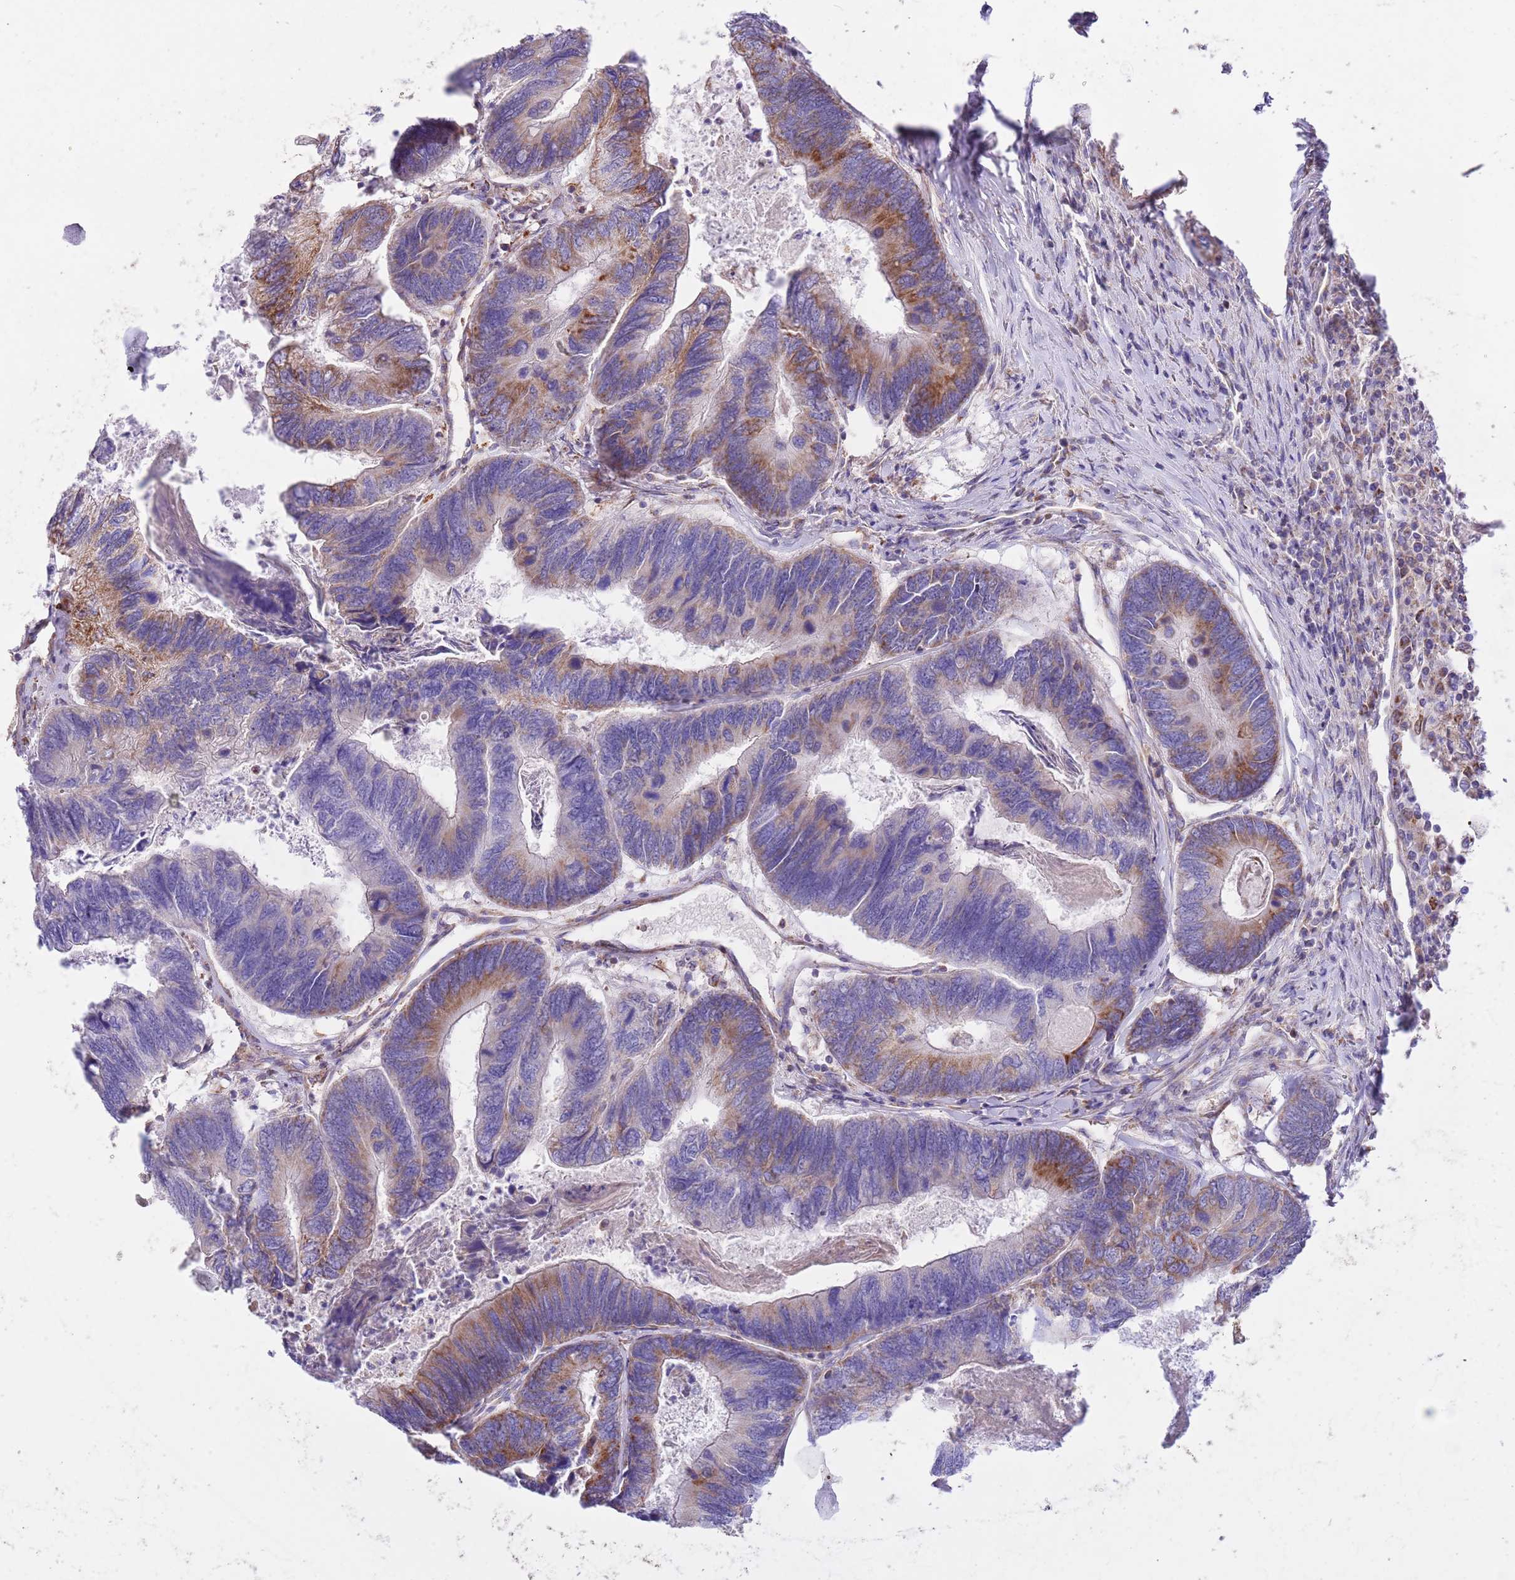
{"staining": {"intensity": "moderate", "quantity": "25%-75%", "location": "cytoplasmic/membranous"}, "tissue": "colorectal cancer", "cell_type": "Tumor cells", "image_type": "cancer", "snomed": [{"axis": "morphology", "description": "Adenocarcinoma, NOS"}, {"axis": "topography", "description": "Colon"}], "caption": "There is medium levels of moderate cytoplasmic/membranous positivity in tumor cells of adenocarcinoma (colorectal), as demonstrated by immunohistochemical staining (brown color).", "gene": "SS18L2", "patient": {"sex": "female", "age": 67}}